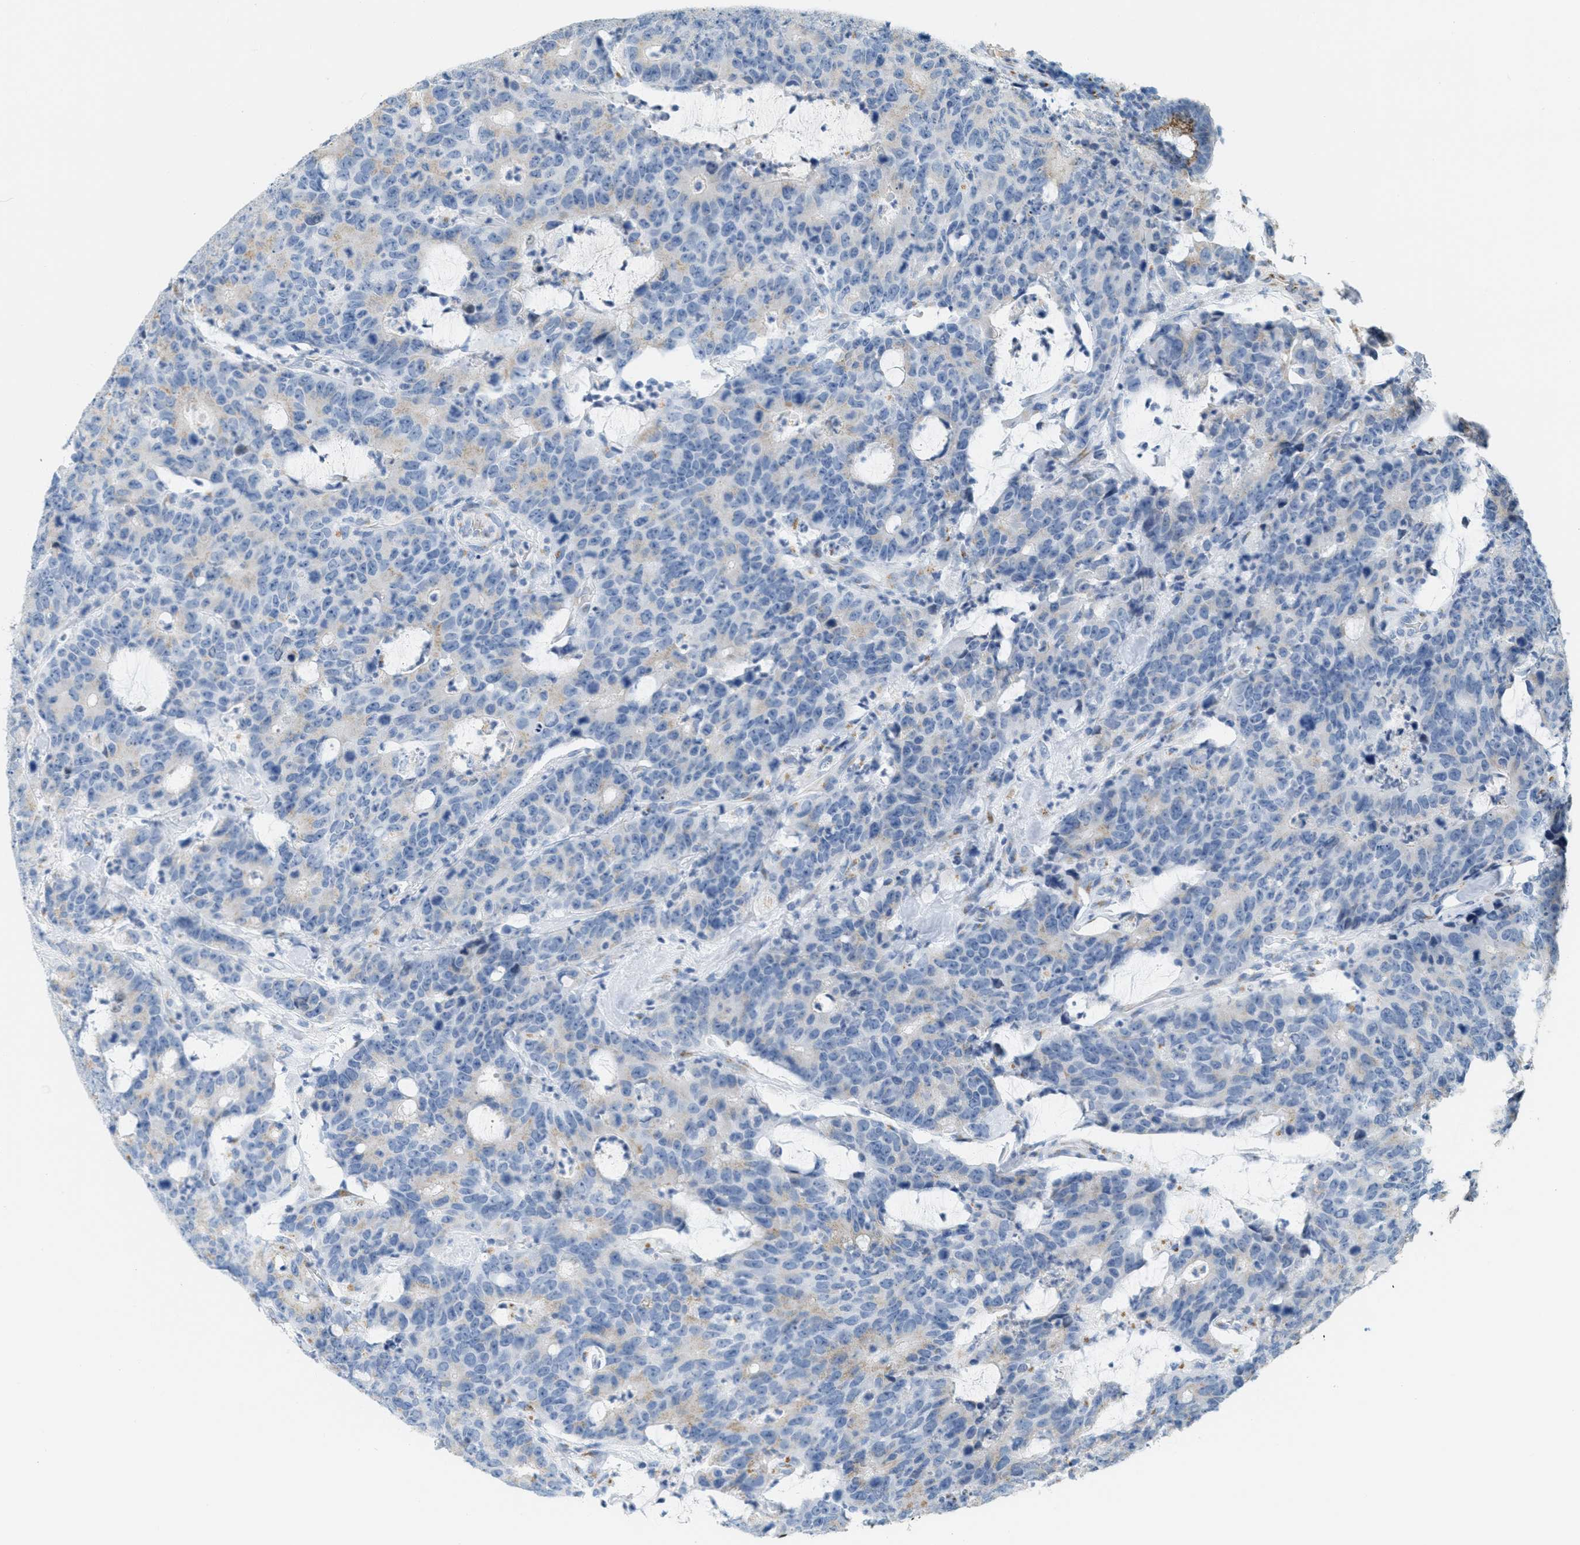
{"staining": {"intensity": "negative", "quantity": "none", "location": "none"}, "tissue": "colorectal cancer", "cell_type": "Tumor cells", "image_type": "cancer", "snomed": [{"axis": "morphology", "description": "Adenocarcinoma, NOS"}, {"axis": "topography", "description": "Colon"}], "caption": "Histopathology image shows no protein expression in tumor cells of colorectal cancer tissue. Brightfield microscopy of IHC stained with DAB (brown) and hematoxylin (blue), captured at high magnification.", "gene": "ZFPL1", "patient": {"sex": "female", "age": 86}}